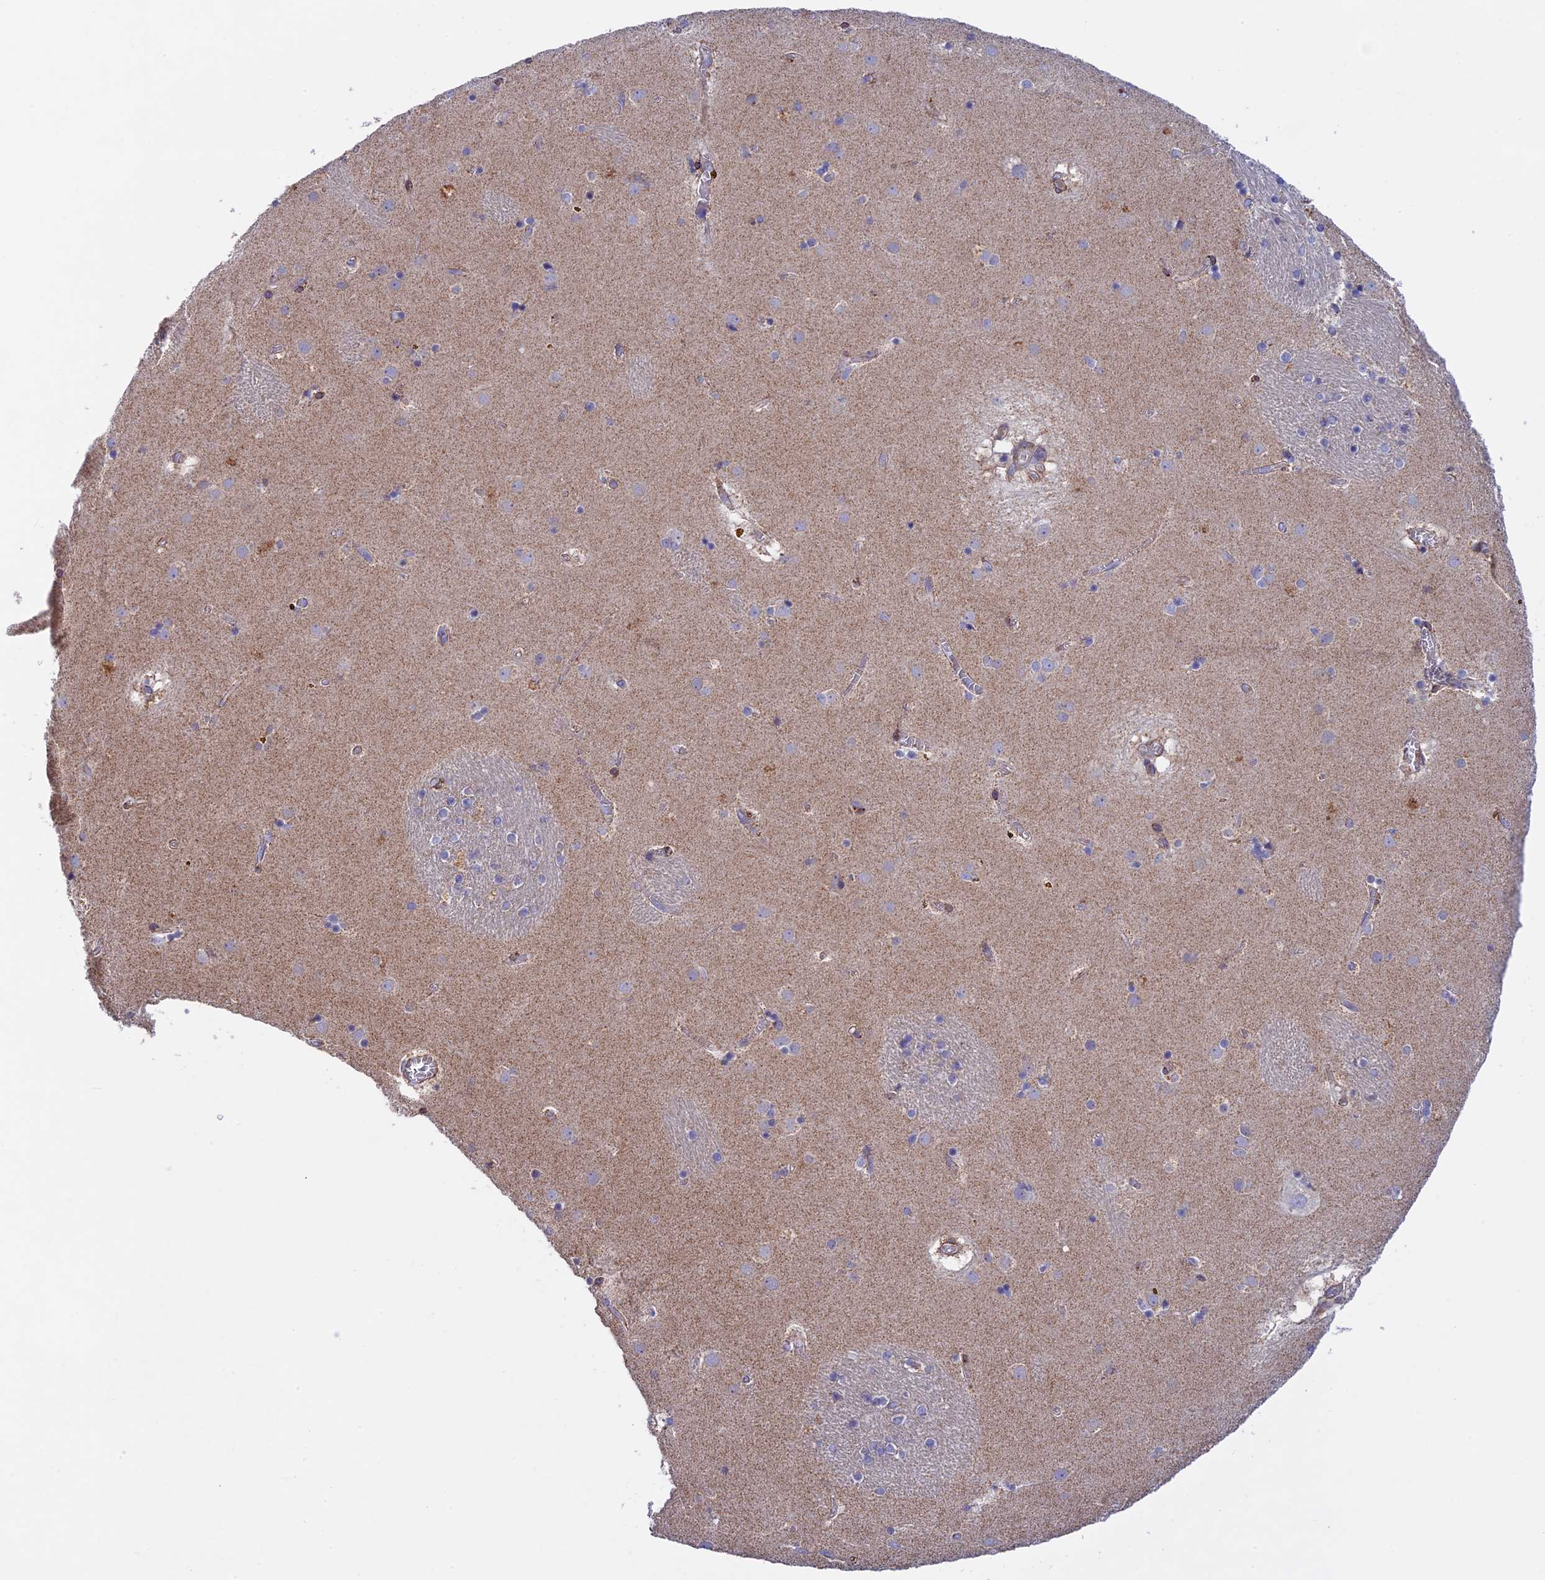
{"staining": {"intensity": "negative", "quantity": "none", "location": "none"}, "tissue": "caudate", "cell_type": "Glial cells", "image_type": "normal", "snomed": [{"axis": "morphology", "description": "Normal tissue, NOS"}, {"axis": "topography", "description": "Lateral ventricle wall"}], "caption": "Immunohistochemistry photomicrograph of benign caudate stained for a protein (brown), which demonstrates no staining in glial cells.", "gene": "ETFDH", "patient": {"sex": "male", "age": 70}}